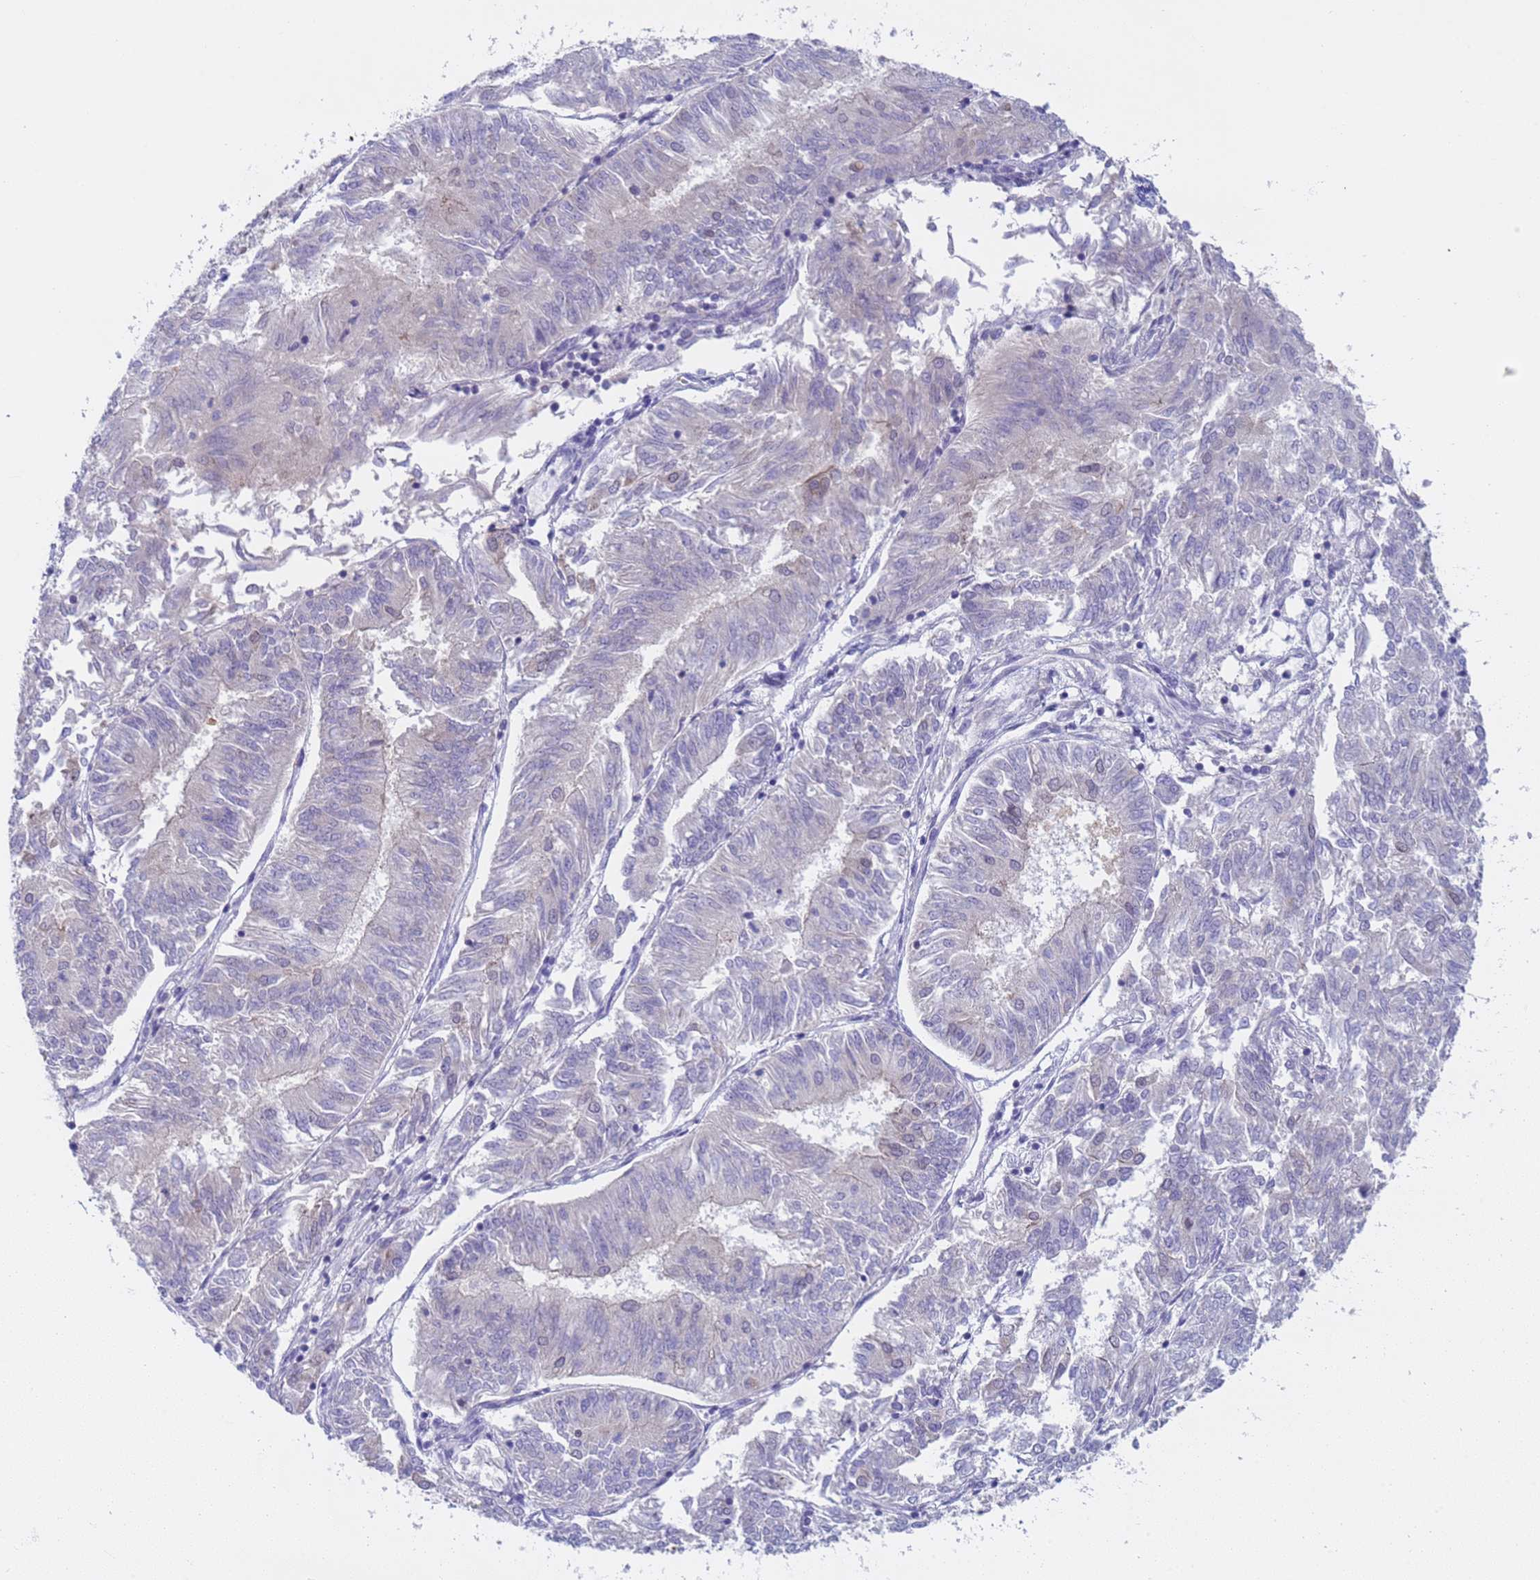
{"staining": {"intensity": "negative", "quantity": "none", "location": "none"}, "tissue": "endometrial cancer", "cell_type": "Tumor cells", "image_type": "cancer", "snomed": [{"axis": "morphology", "description": "Adenocarcinoma, NOS"}, {"axis": "topography", "description": "Endometrium"}], "caption": "The immunohistochemistry (IHC) histopathology image has no significant expression in tumor cells of endometrial cancer (adenocarcinoma) tissue. The staining is performed using DAB brown chromogen with nuclei counter-stained in using hematoxylin.", "gene": "CAPN7", "patient": {"sex": "female", "age": 58}}